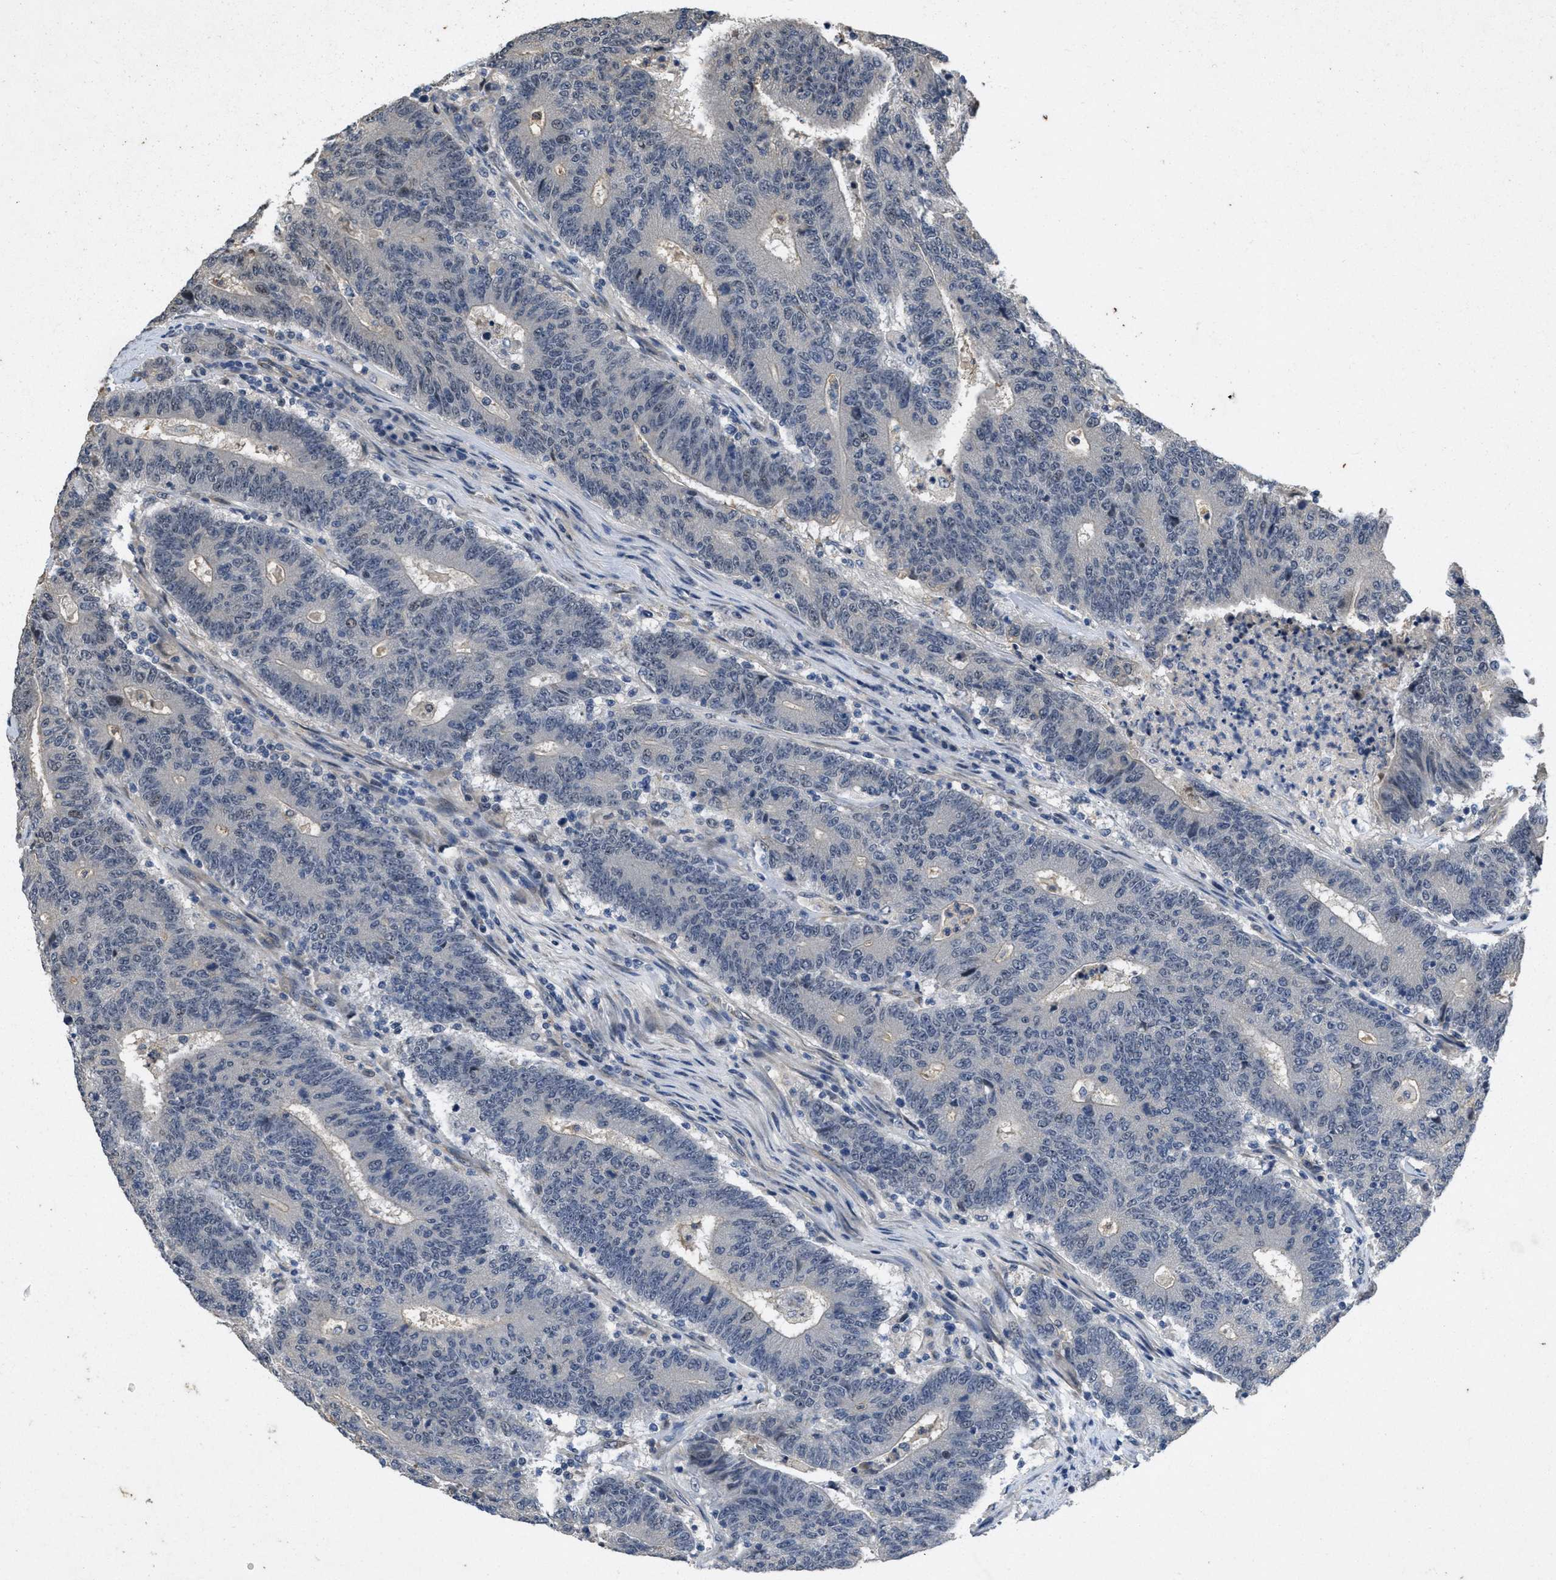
{"staining": {"intensity": "negative", "quantity": "none", "location": "none"}, "tissue": "colorectal cancer", "cell_type": "Tumor cells", "image_type": "cancer", "snomed": [{"axis": "morphology", "description": "Normal tissue, NOS"}, {"axis": "morphology", "description": "Adenocarcinoma, NOS"}, {"axis": "topography", "description": "Colon"}], "caption": "IHC image of neoplastic tissue: colorectal cancer stained with DAB exhibits no significant protein positivity in tumor cells.", "gene": "PAPOLG", "patient": {"sex": "female", "age": 75}}